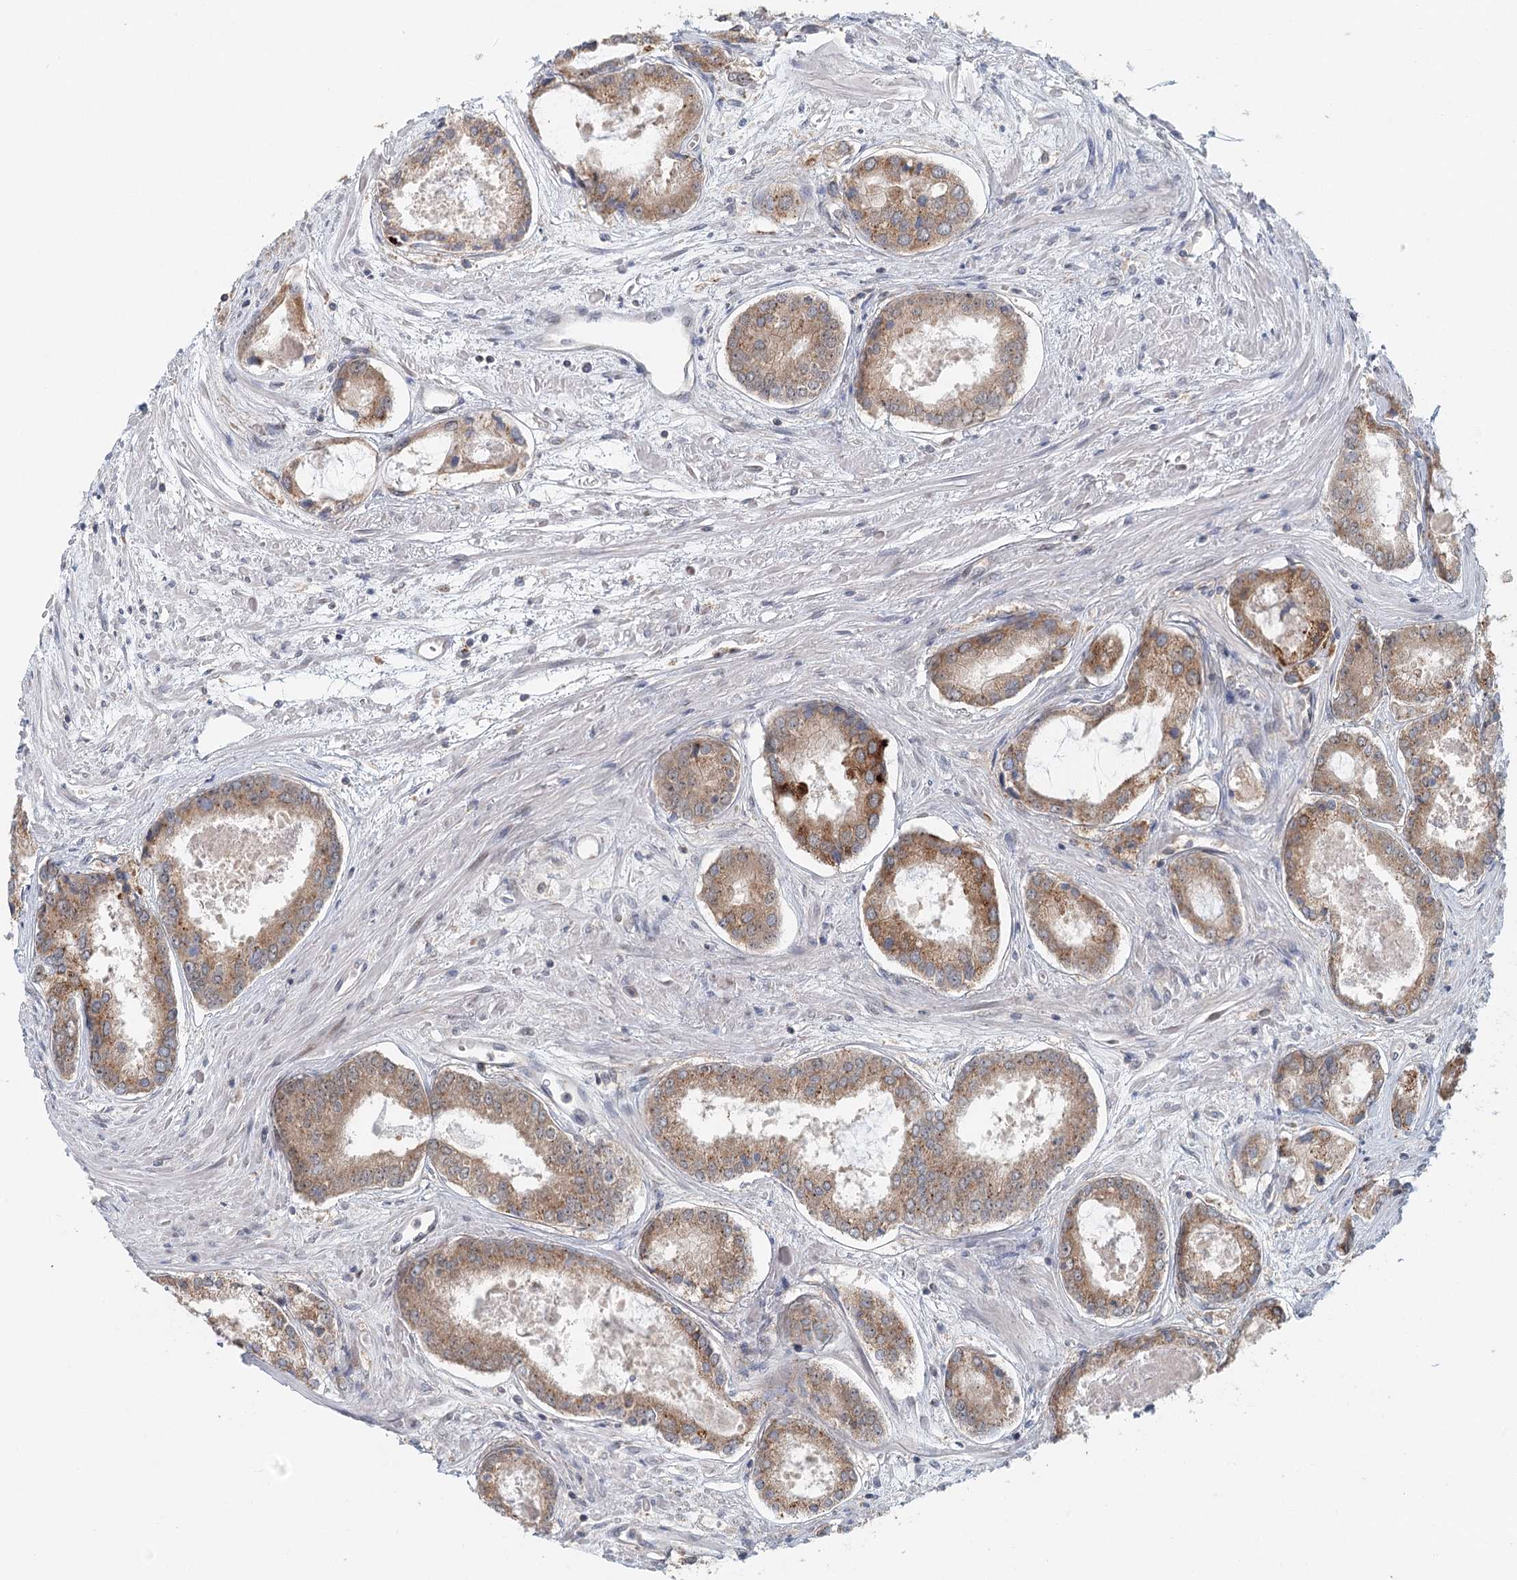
{"staining": {"intensity": "moderate", "quantity": ">75%", "location": "cytoplasmic/membranous"}, "tissue": "prostate cancer", "cell_type": "Tumor cells", "image_type": "cancer", "snomed": [{"axis": "morphology", "description": "Adenocarcinoma, Low grade"}, {"axis": "topography", "description": "Prostate"}], "caption": "Approximately >75% of tumor cells in adenocarcinoma (low-grade) (prostate) demonstrate moderate cytoplasmic/membranous protein positivity as visualized by brown immunohistochemical staining.", "gene": "ADK", "patient": {"sex": "male", "age": 68}}